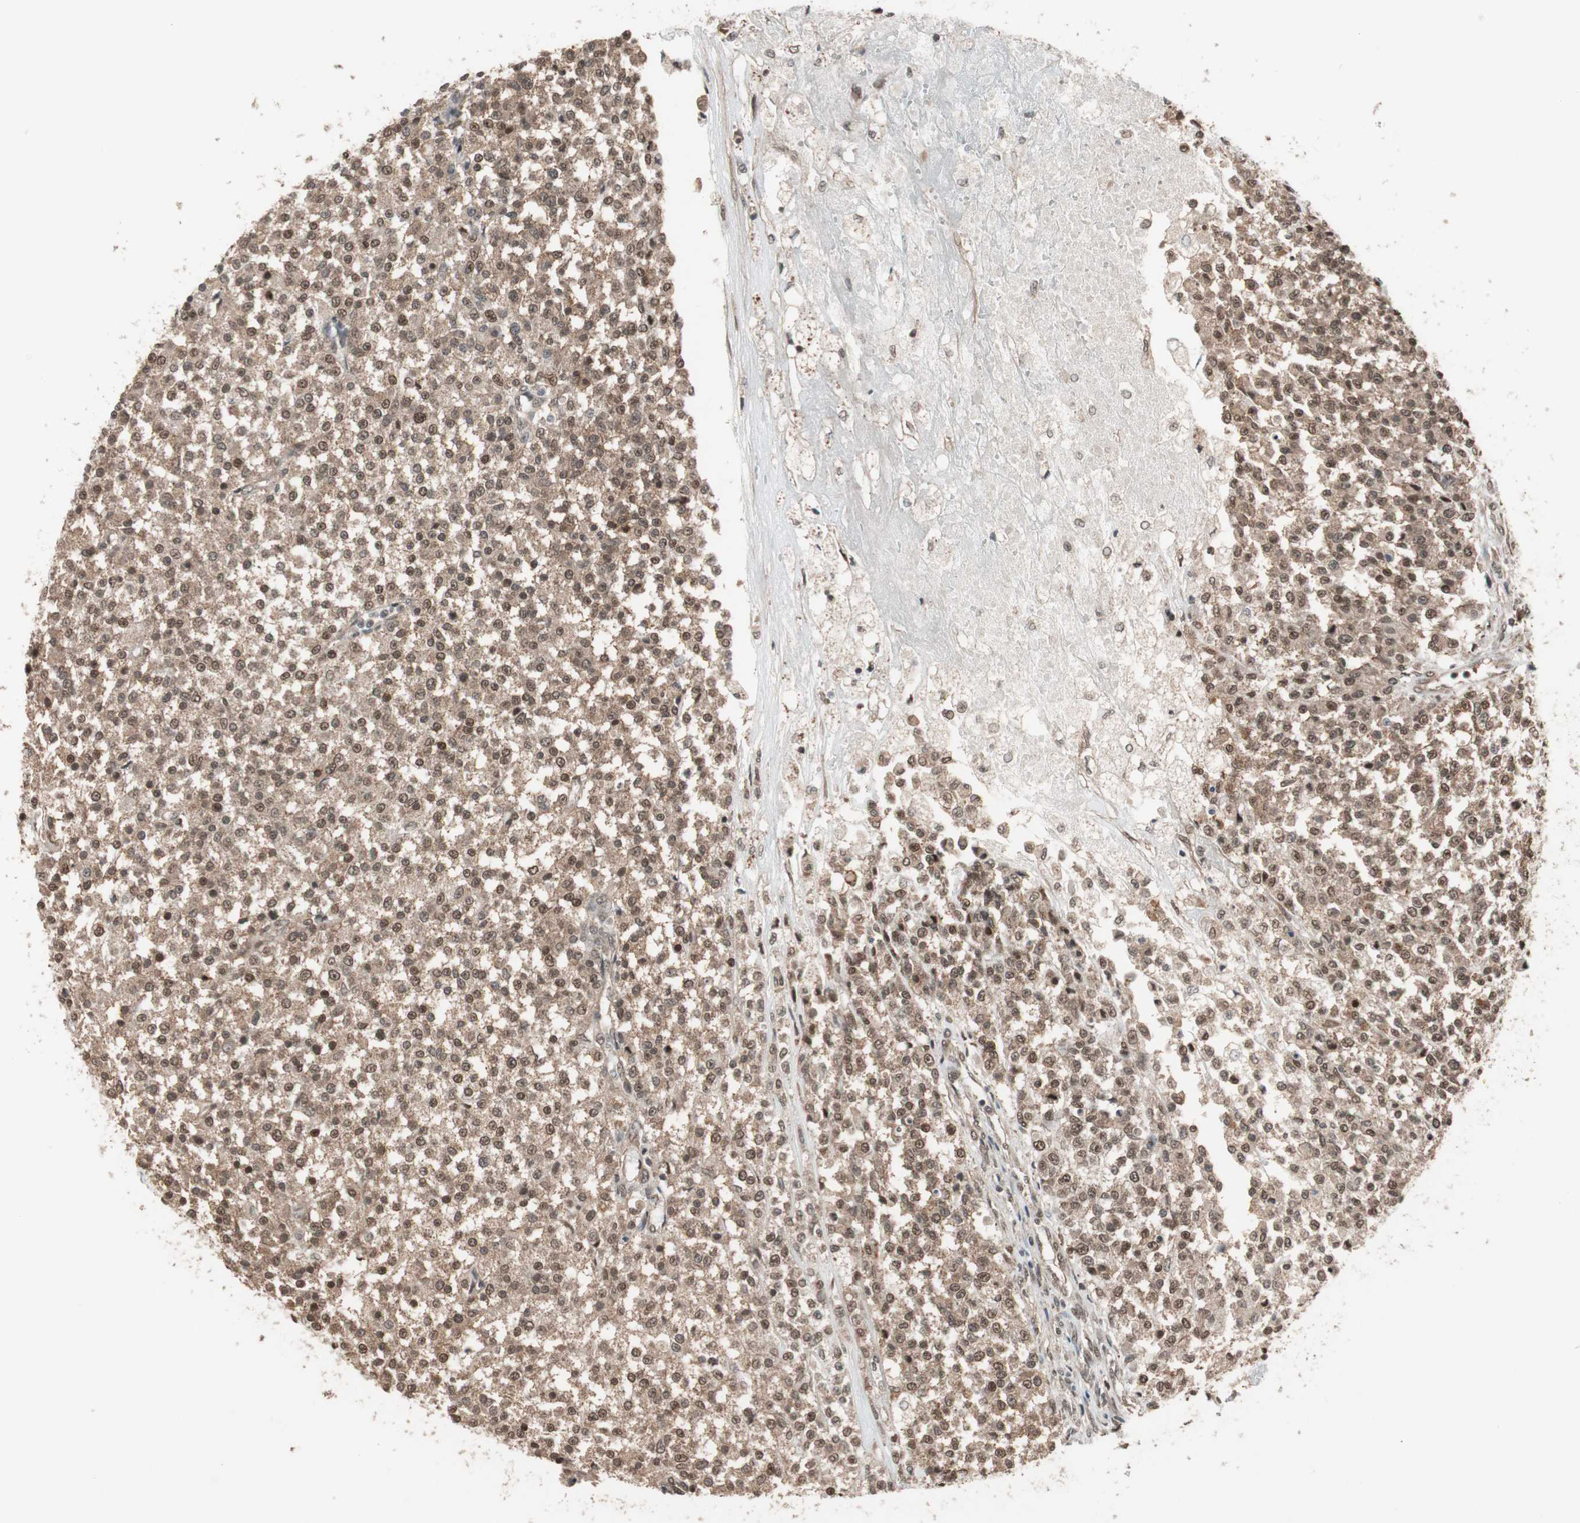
{"staining": {"intensity": "moderate", "quantity": ">75%", "location": "cytoplasmic/membranous,nuclear"}, "tissue": "testis cancer", "cell_type": "Tumor cells", "image_type": "cancer", "snomed": [{"axis": "morphology", "description": "Seminoma, NOS"}, {"axis": "topography", "description": "Testis"}], "caption": "High-magnification brightfield microscopy of testis cancer (seminoma) stained with DAB (brown) and counterstained with hematoxylin (blue). tumor cells exhibit moderate cytoplasmic/membranous and nuclear staining is appreciated in approximately>75% of cells.", "gene": "DRAP1", "patient": {"sex": "male", "age": 59}}